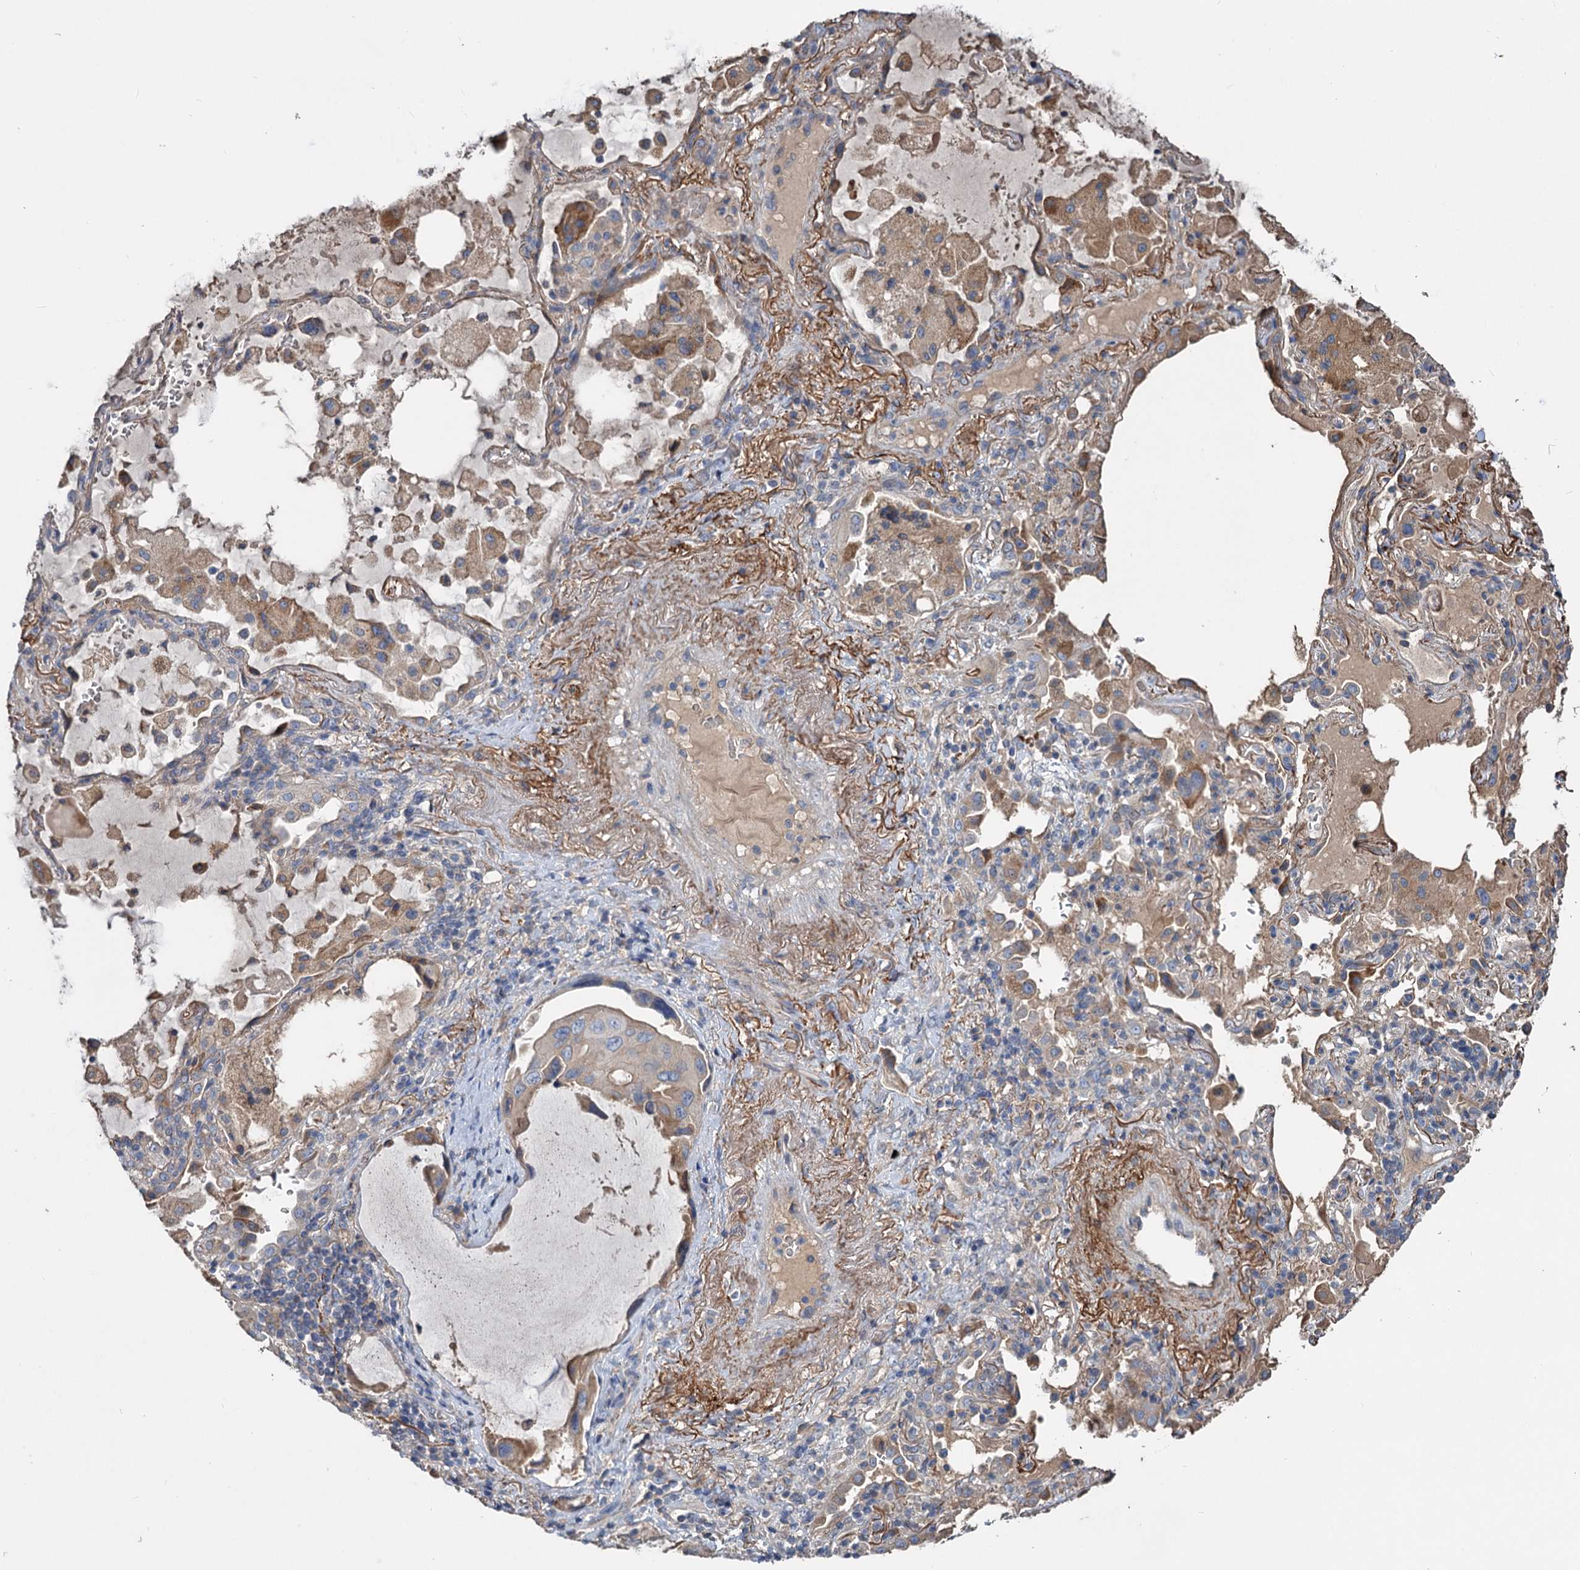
{"staining": {"intensity": "negative", "quantity": "none", "location": "none"}, "tissue": "lung cancer", "cell_type": "Tumor cells", "image_type": "cancer", "snomed": [{"axis": "morphology", "description": "Squamous cell carcinoma, NOS"}, {"axis": "topography", "description": "Lung"}], "caption": "Immunohistochemistry micrograph of squamous cell carcinoma (lung) stained for a protein (brown), which shows no staining in tumor cells. The staining was performed using DAB (3,3'-diaminobenzidine) to visualize the protein expression in brown, while the nuclei were stained in blue with hematoxylin (Magnification: 20x).", "gene": "URAD", "patient": {"sex": "female", "age": 73}}